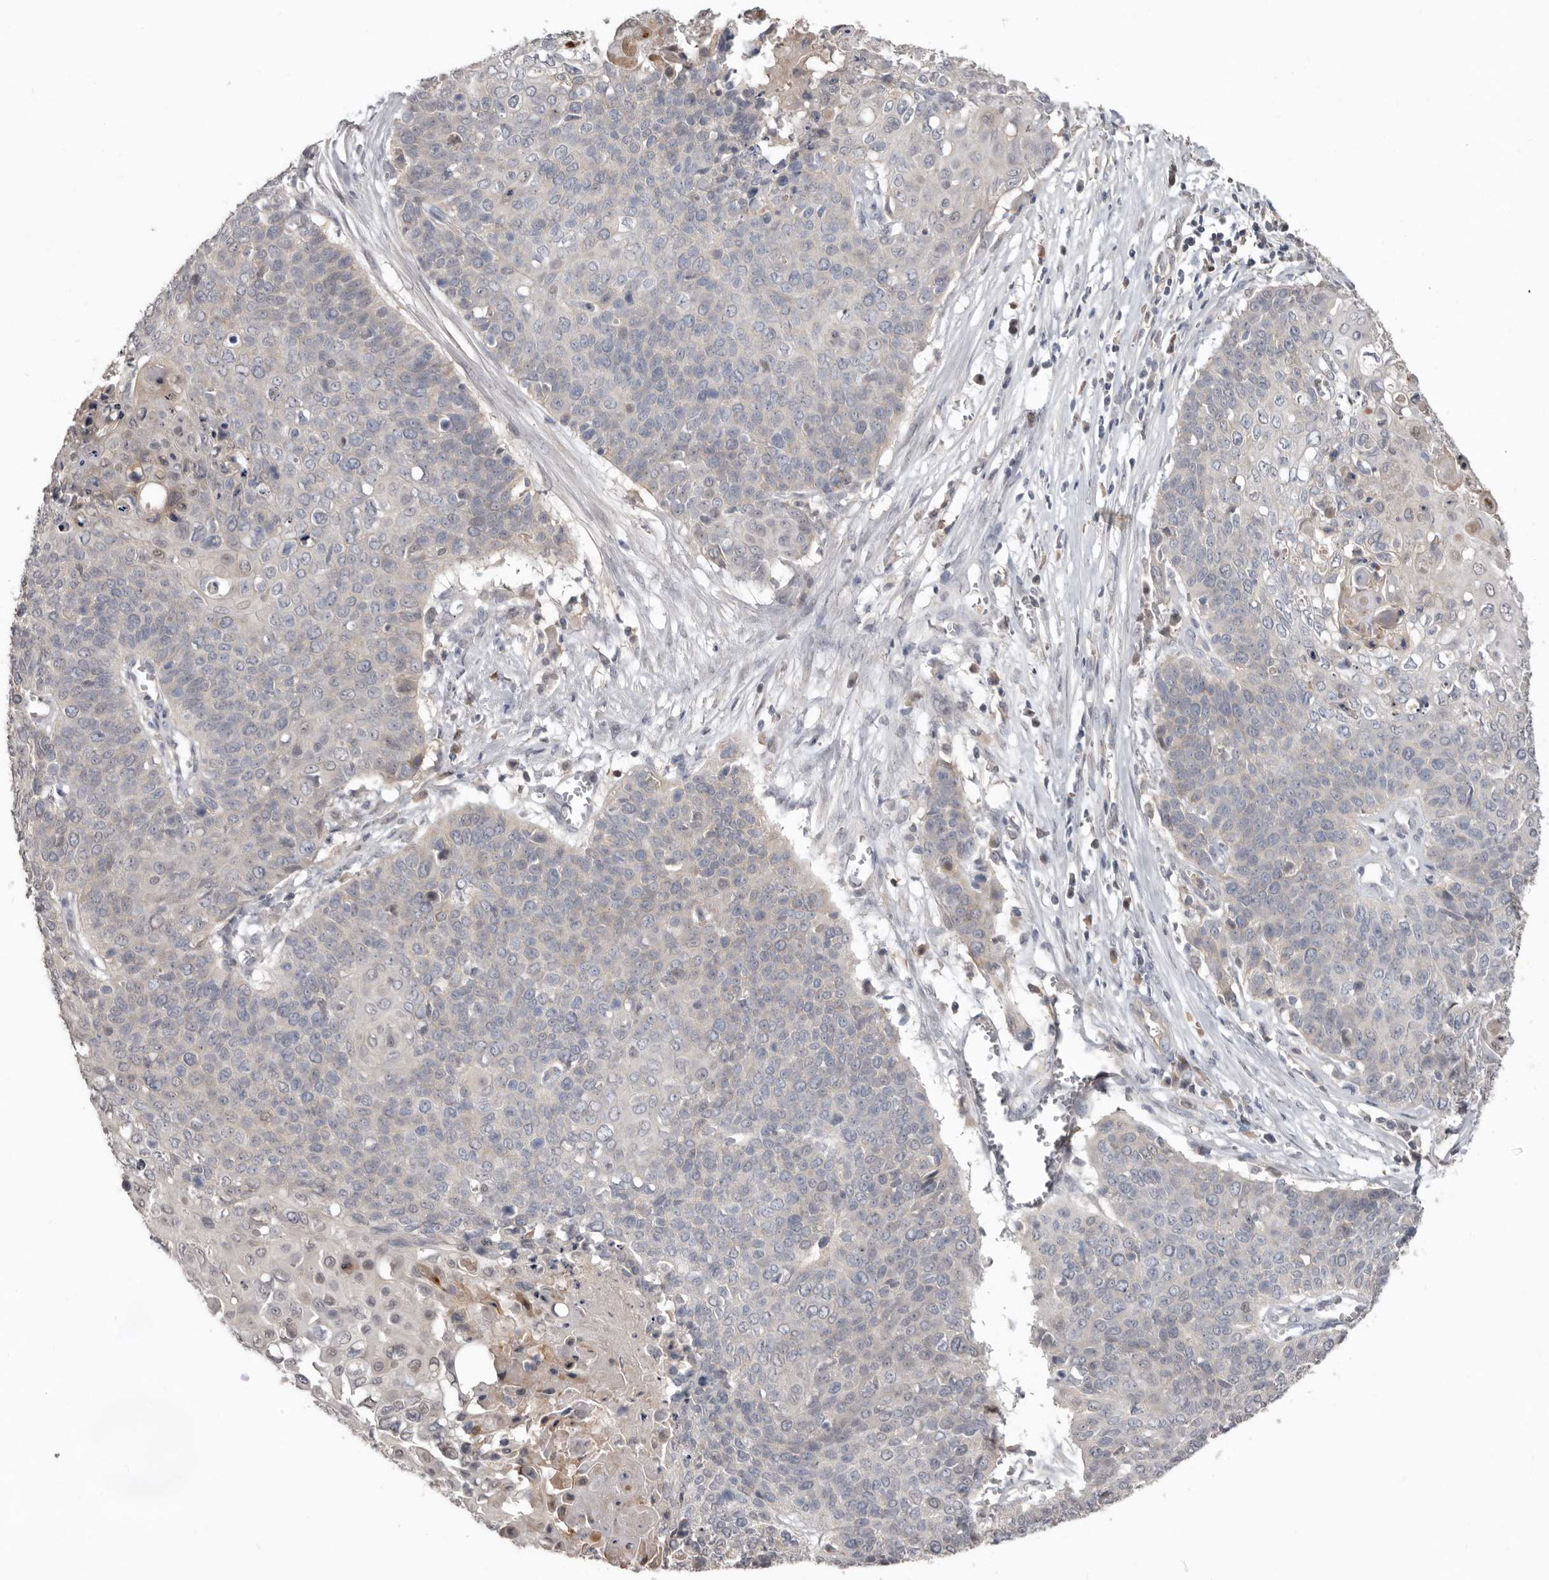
{"staining": {"intensity": "negative", "quantity": "none", "location": "none"}, "tissue": "cervical cancer", "cell_type": "Tumor cells", "image_type": "cancer", "snomed": [{"axis": "morphology", "description": "Squamous cell carcinoma, NOS"}, {"axis": "topography", "description": "Cervix"}], "caption": "Photomicrograph shows no protein positivity in tumor cells of cervical squamous cell carcinoma tissue.", "gene": "RBKS", "patient": {"sex": "female", "age": 39}}